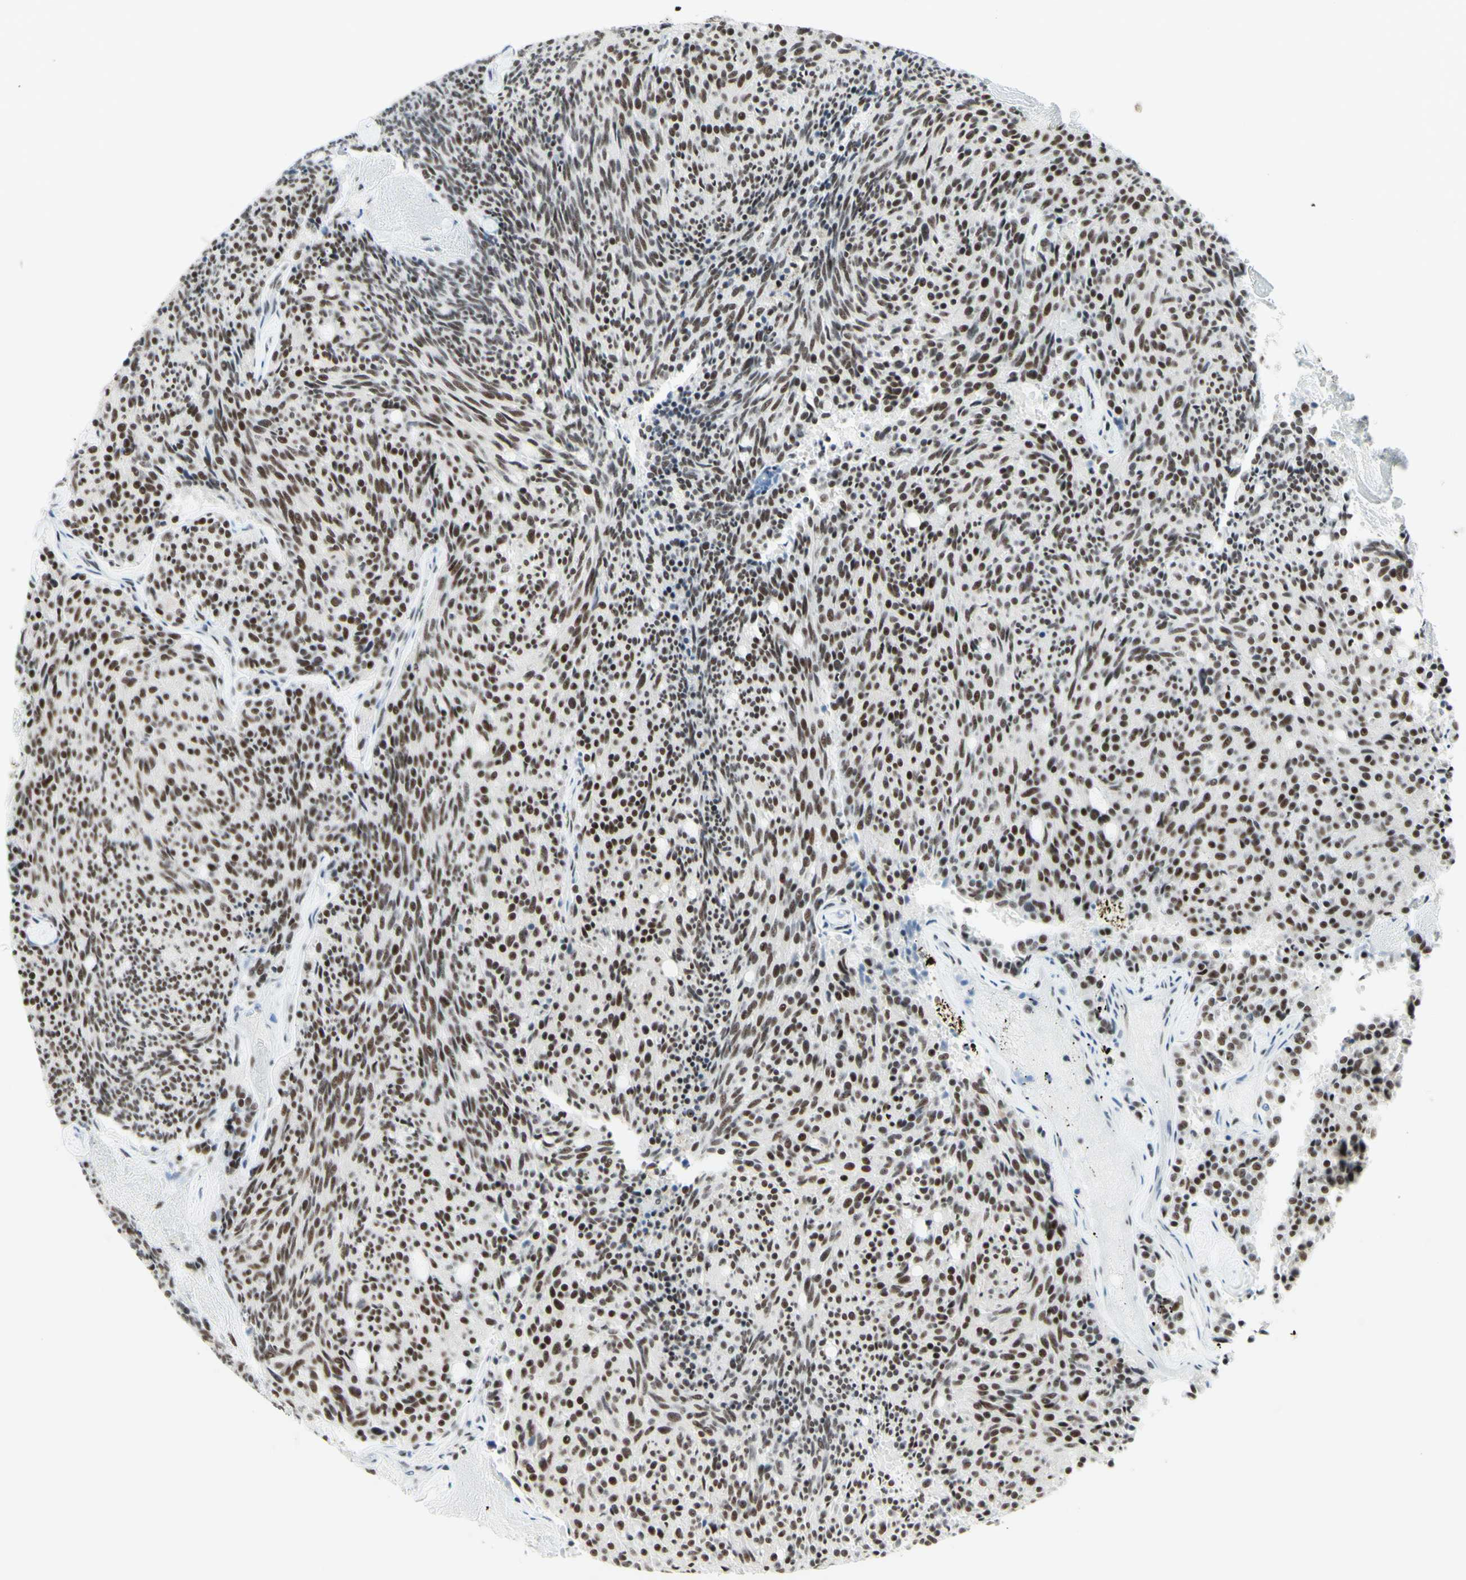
{"staining": {"intensity": "moderate", "quantity": "25%-75%", "location": "nuclear"}, "tissue": "carcinoid", "cell_type": "Tumor cells", "image_type": "cancer", "snomed": [{"axis": "morphology", "description": "Carcinoid, malignant, NOS"}, {"axis": "topography", "description": "Pancreas"}], "caption": "Immunohistochemistry staining of carcinoid, which exhibits medium levels of moderate nuclear expression in about 25%-75% of tumor cells indicating moderate nuclear protein positivity. The staining was performed using DAB (brown) for protein detection and nuclei were counterstained in hematoxylin (blue).", "gene": "WTAP", "patient": {"sex": "female", "age": 54}}